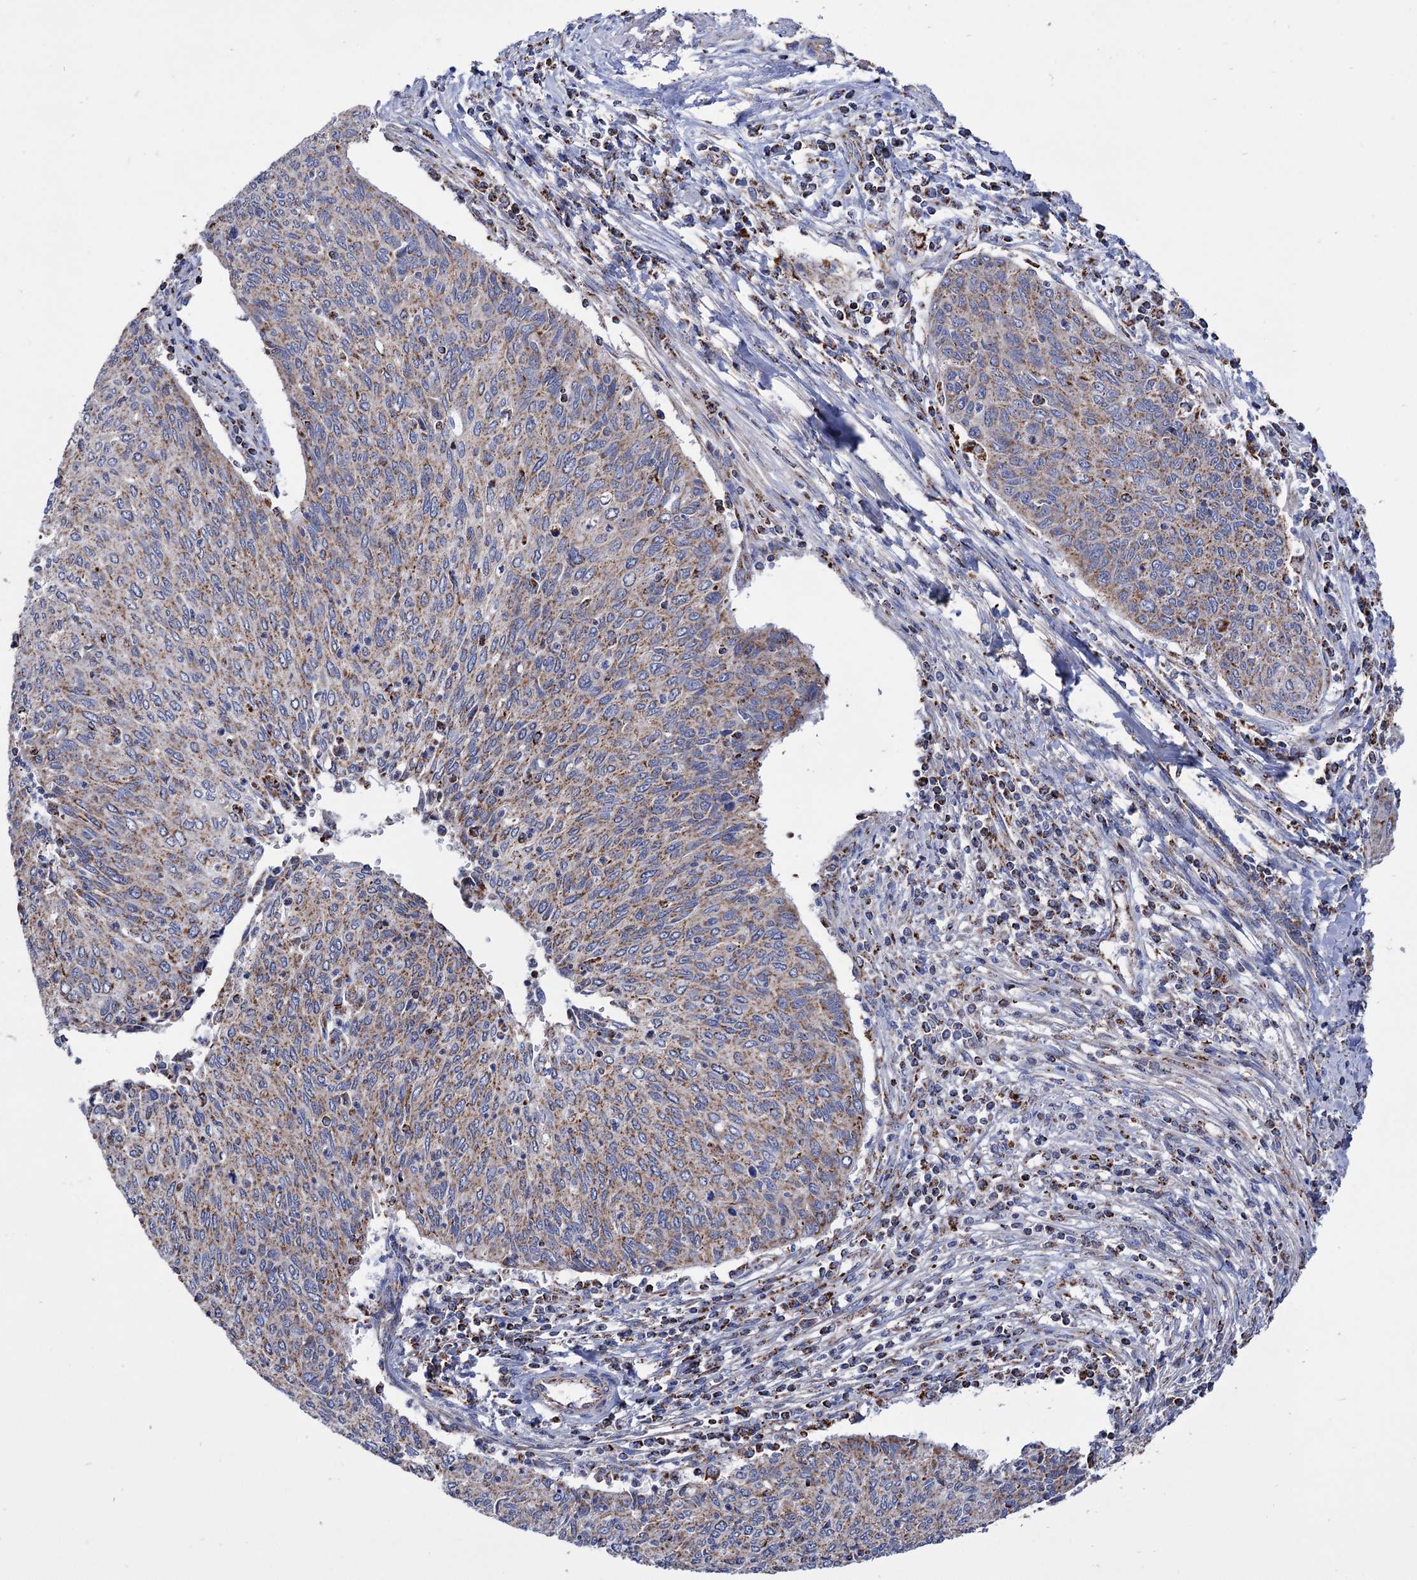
{"staining": {"intensity": "moderate", "quantity": ">75%", "location": "cytoplasmic/membranous"}, "tissue": "cervical cancer", "cell_type": "Tumor cells", "image_type": "cancer", "snomed": [{"axis": "morphology", "description": "Squamous cell carcinoma, NOS"}, {"axis": "topography", "description": "Cervix"}], "caption": "Cervical squamous cell carcinoma stained with a protein marker reveals moderate staining in tumor cells.", "gene": "ABHD10", "patient": {"sex": "female", "age": 38}}